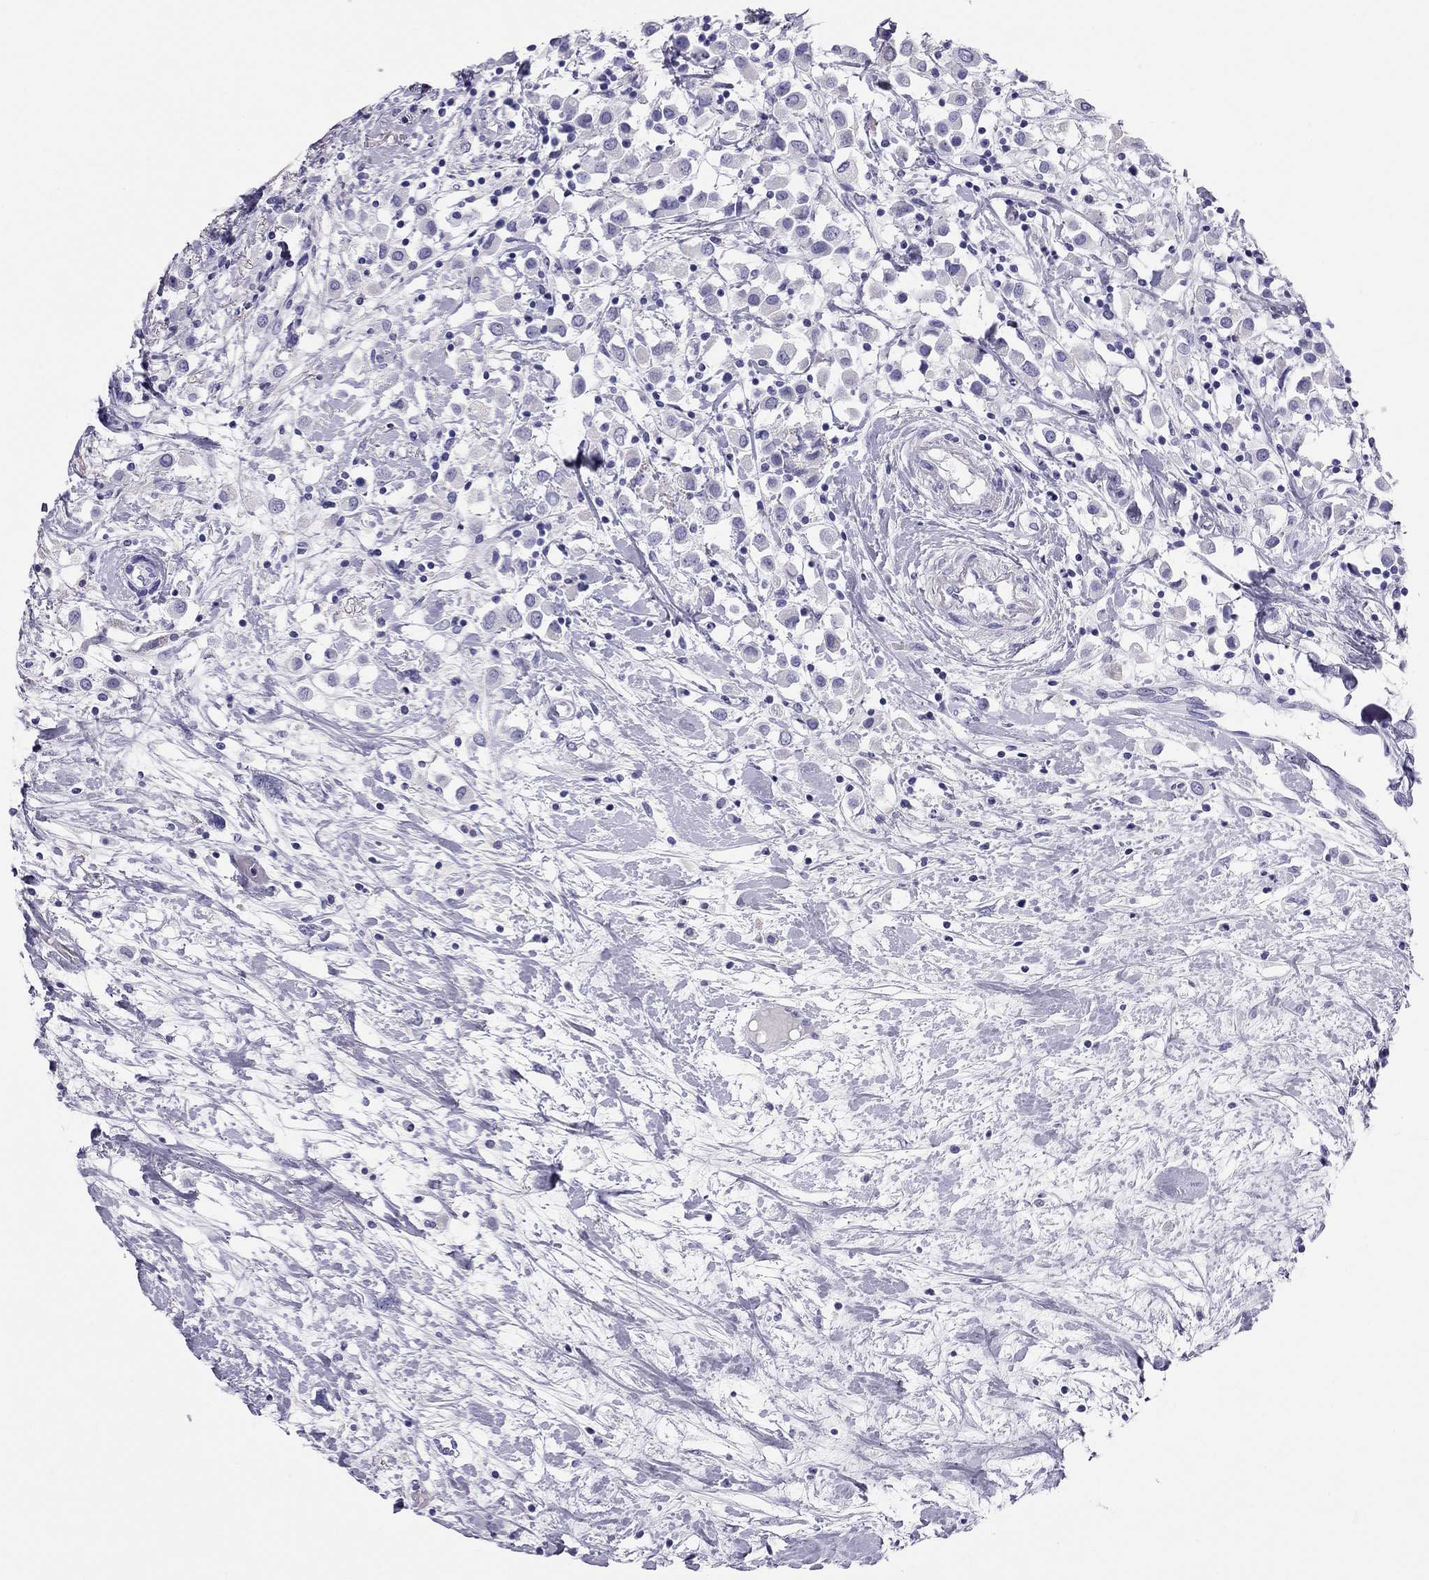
{"staining": {"intensity": "negative", "quantity": "none", "location": "none"}, "tissue": "breast cancer", "cell_type": "Tumor cells", "image_type": "cancer", "snomed": [{"axis": "morphology", "description": "Duct carcinoma"}, {"axis": "topography", "description": "Breast"}], "caption": "Human breast invasive ductal carcinoma stained for a protein using immunohistochemistry exhibits no positivity in tumor cells.", "gene": "TRPM3", "patient": {"sex": "female", "age": 61}}